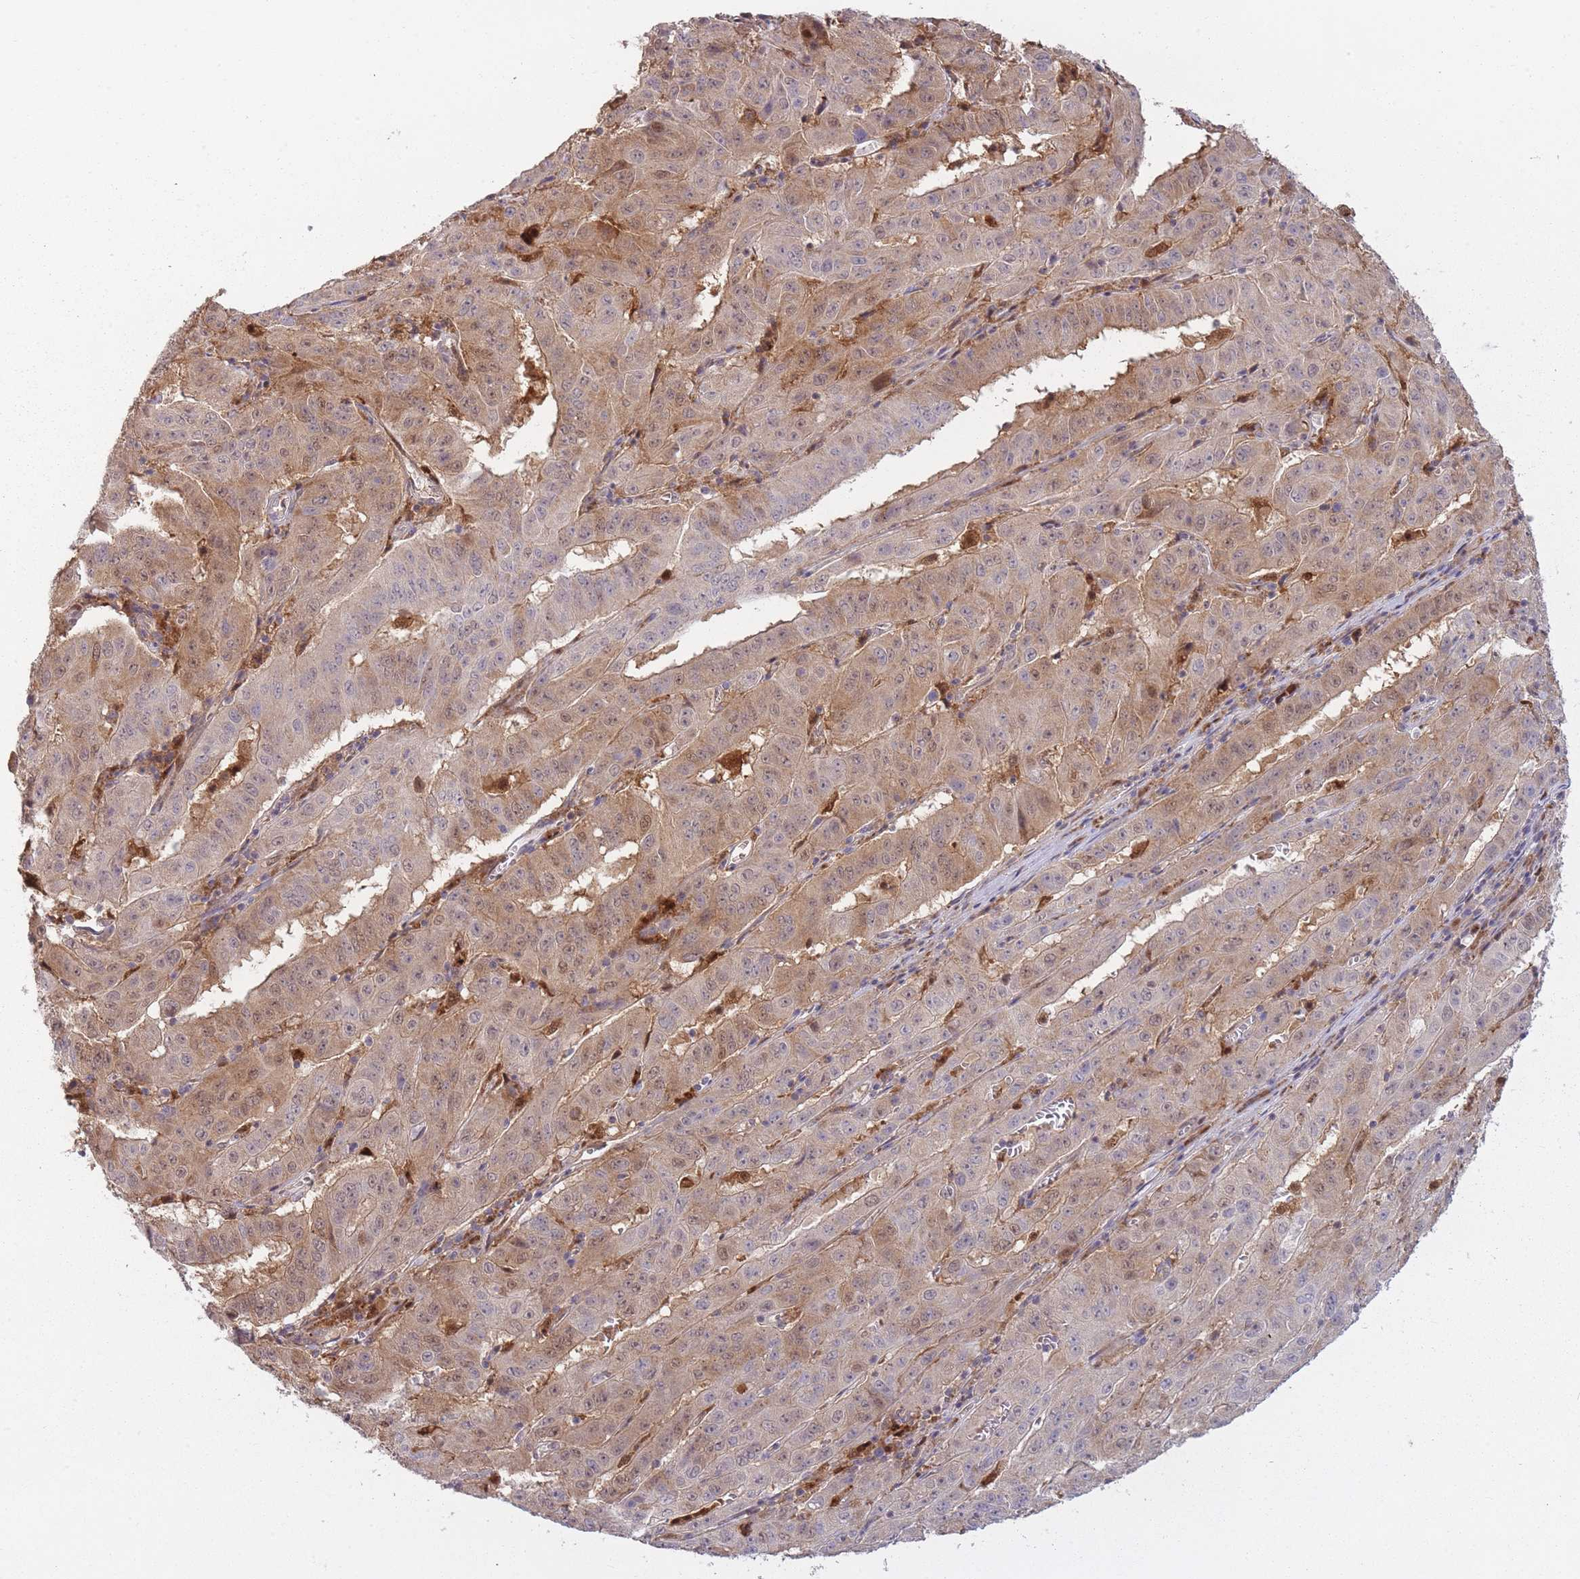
{"staining": {"intensity": "weak", "quantity": "25%-75%", "location": "cytoplasmic/membranous,nuclear"}, "tissue": "pancreatic cancer", "cell_type": "Tumor cells", "image_type": "cancer", "snomed": [{"axis": "morphology", "description": "Adenocarcinoma, NOS"}, {"axis": "topography", "description": "Pancreas"}], "caption": "Pancreatic cancer (adenocarcinoma) stained for a protein shows weak cytoplasmic/membranous and nuclear positivity in tumor cells.", "gene": "LGALS9", "patient": {"sex": "male", "age": 63}}